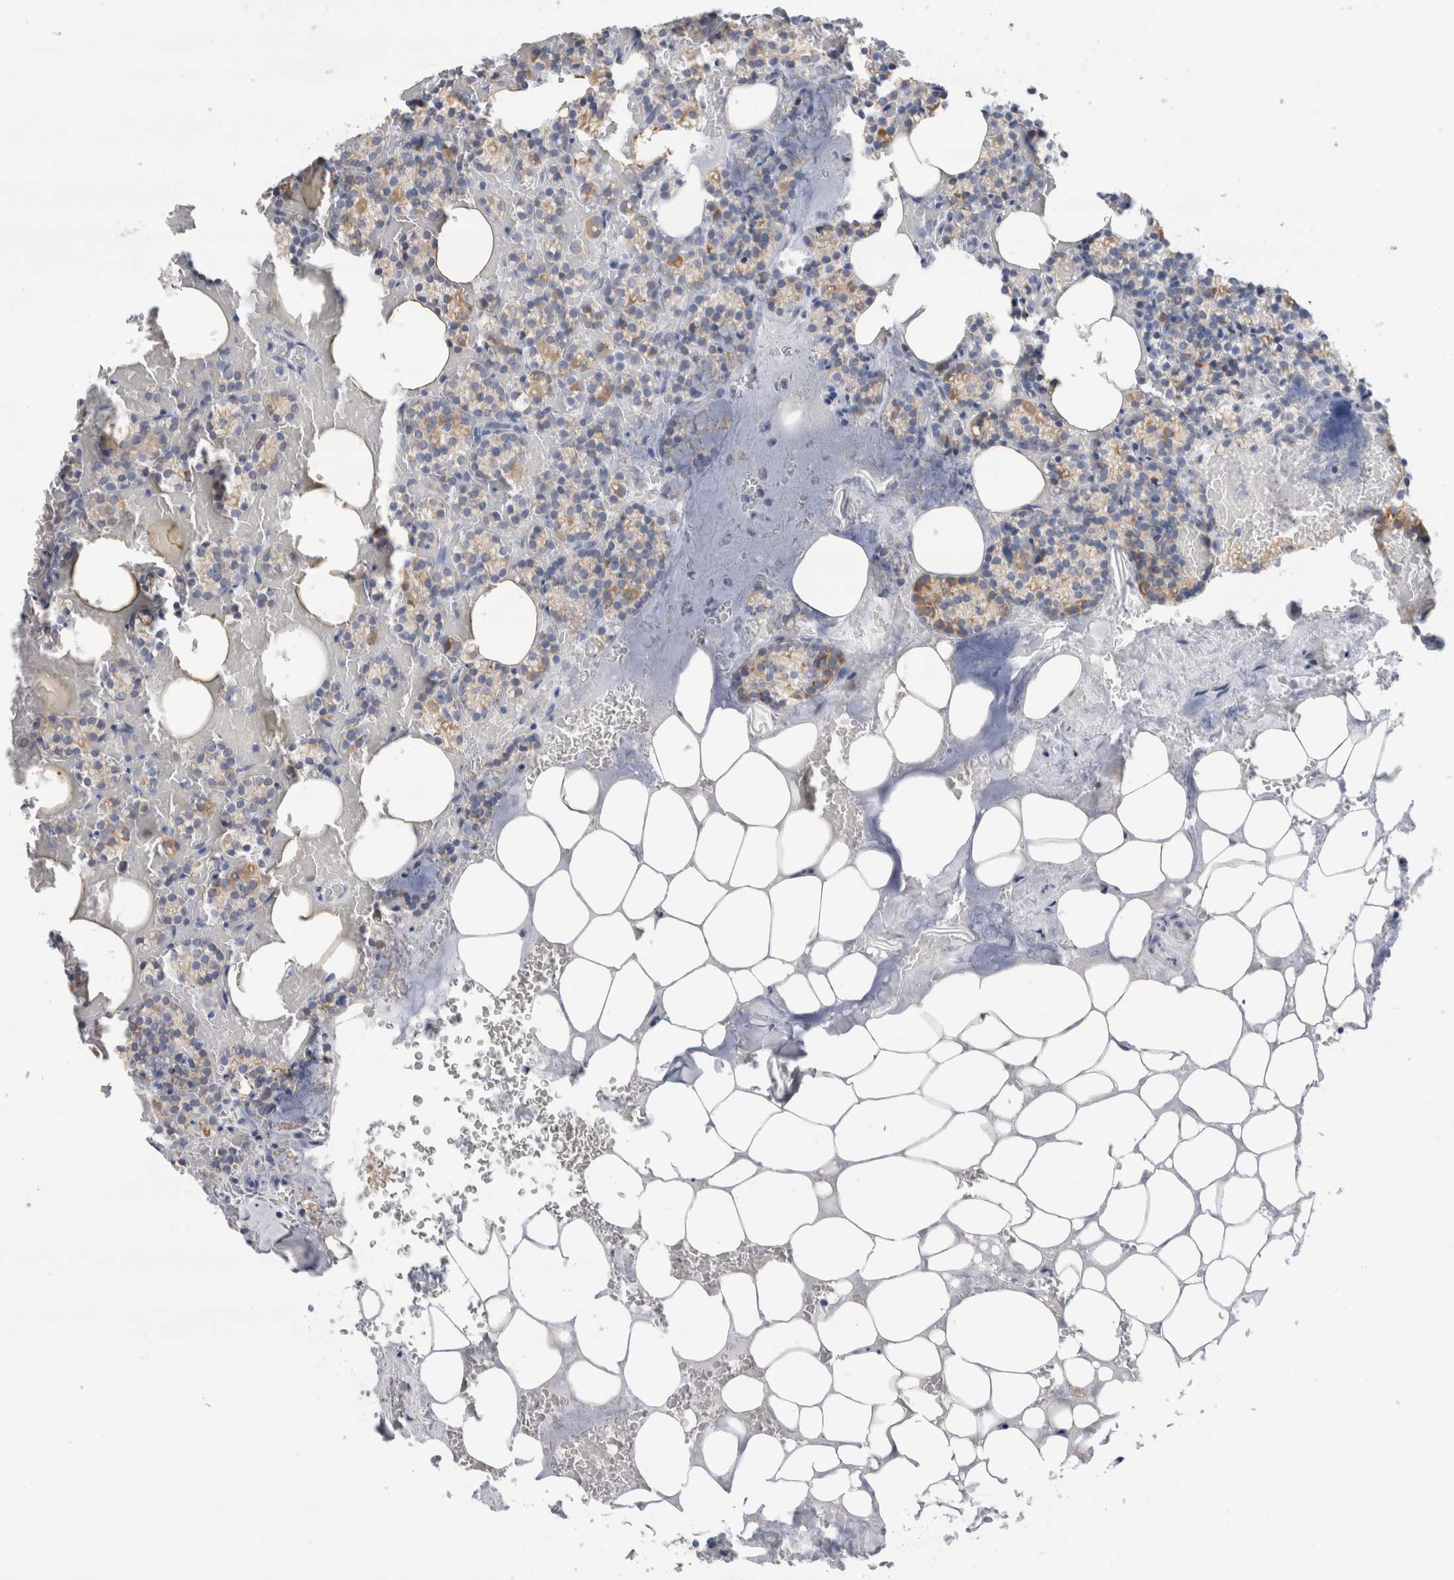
{"staining": {"intensity": "moderate", "quantity": "25%-75%", "location": "cytoplasmic/membranous"}, "tissue": "parathyroid gland", "cell_type": "Glandular cells", "image_type": "normal", "snomed": [{"axis": "morphology", "description": "Normal tissue, NOS"}, {"axis": "topography", "description": "Parathyroid gland"}], "caption": "IHC micrograph of unremarkable parathyroid gland: parathyroid gland stained using immunohistochemistry (IHC) demonstrates medium levels of moderate protein expression localized specifically in the cytoplasmic/membranous of glandular cells, appearing as a cytoplasmic/membranous brown color.", "gene": "ECHDC2", "patient": {"sex": "female", "age": 78}}